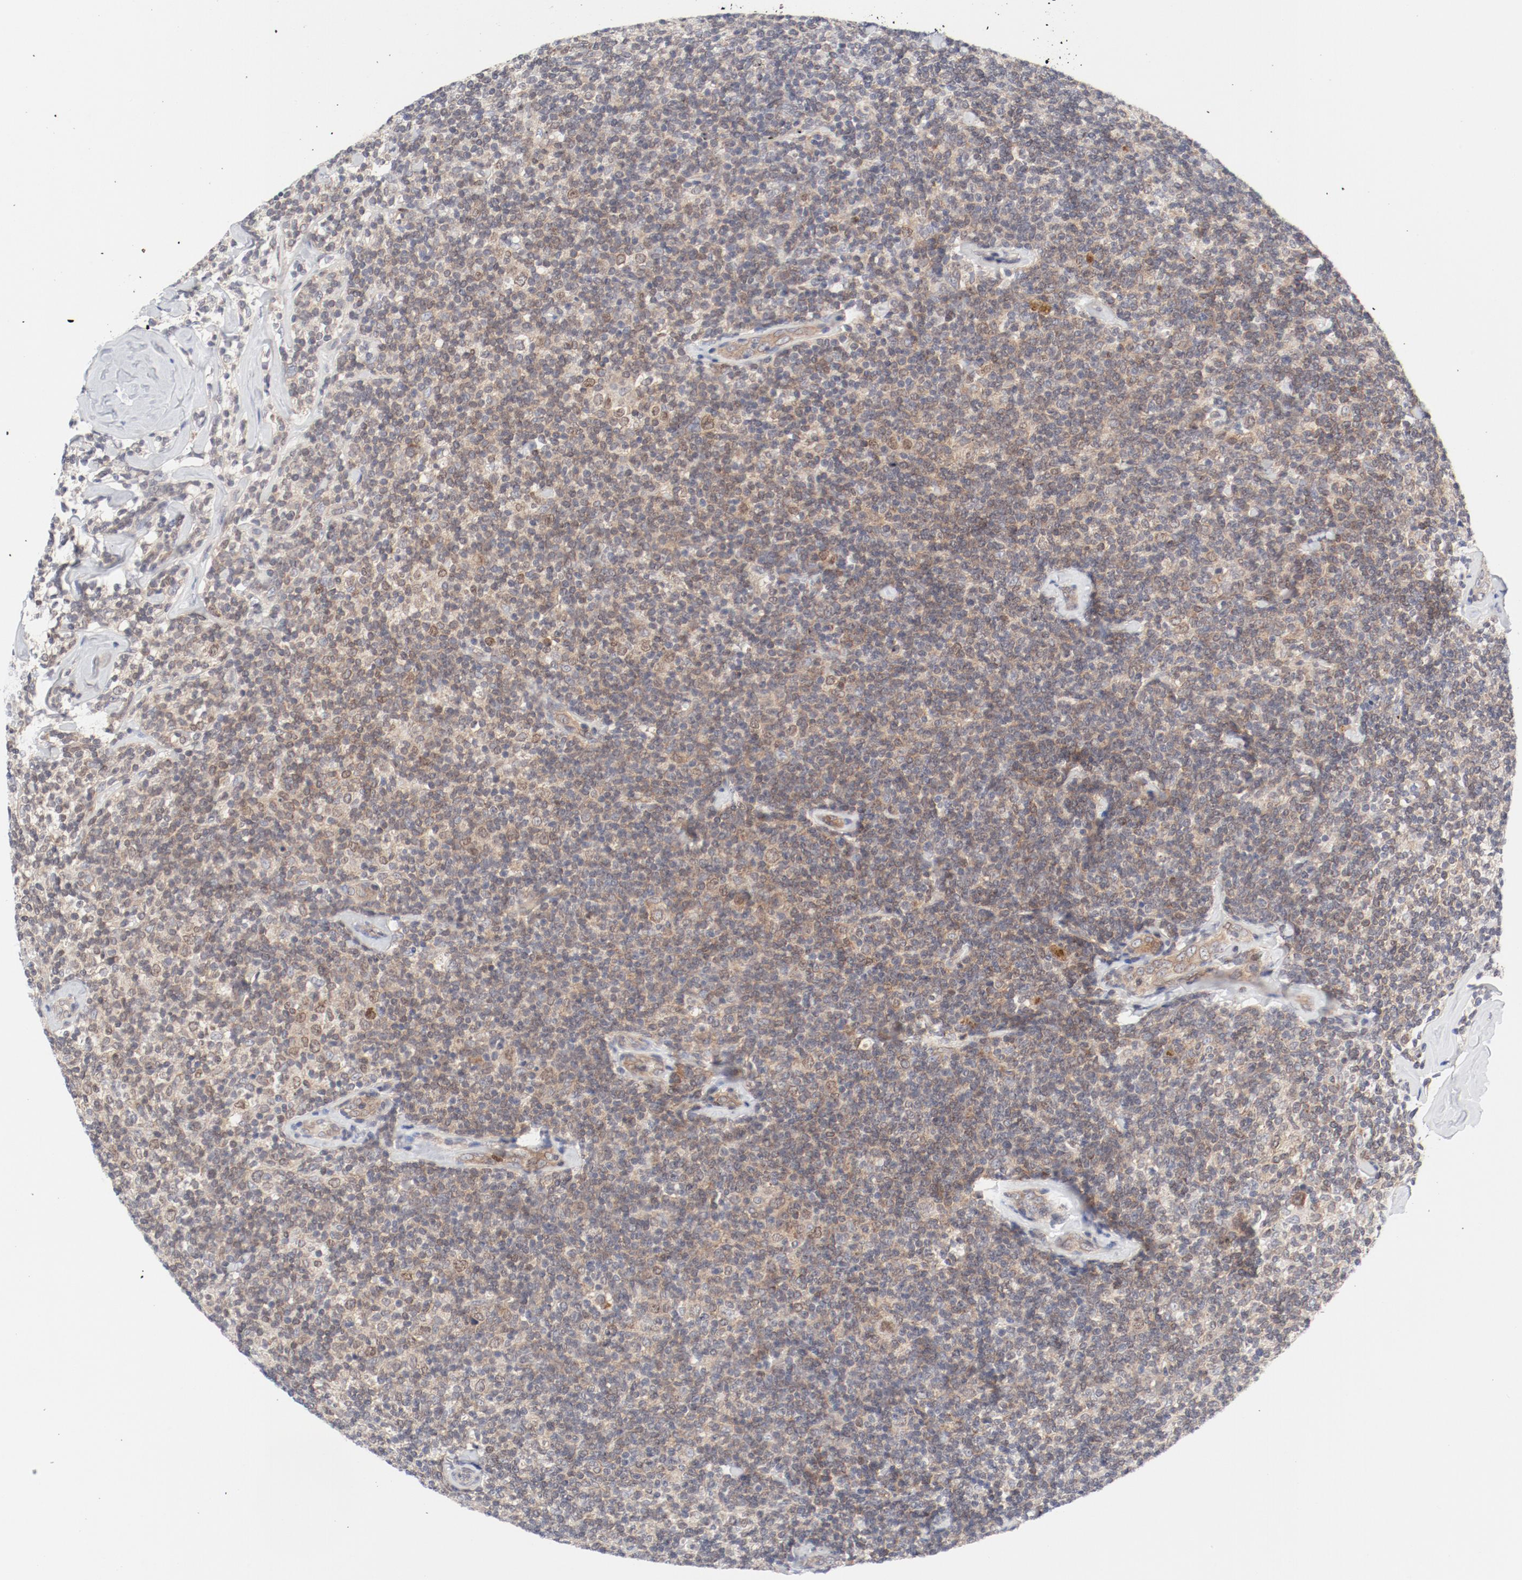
{"staining": {"intensity": "weak", "quantity": "25%-75%", "location": "cytoplasmic/membranous,nuclear"}, "tissue": "lymphoma", "cell_type": "Tumor cells", "image_type": "cancer", "snomed": [{"axis": "morphology", "description": "Malignant lymphoma, non-Hodgkin's type, Low grade"}, {"axis": "topography", "description": "Lymph node"}], "caption": "An image showing weak cytoplasmic/membranous and nuclear positivity in approximately 25%-75% of tumor cells in malignant lymphoma, non-Hodgkin's type (low-grade), as visualized by brown immunohistochemical staining.", "gene": "BAD", "patient": {"sex": "female", "age": 56}}